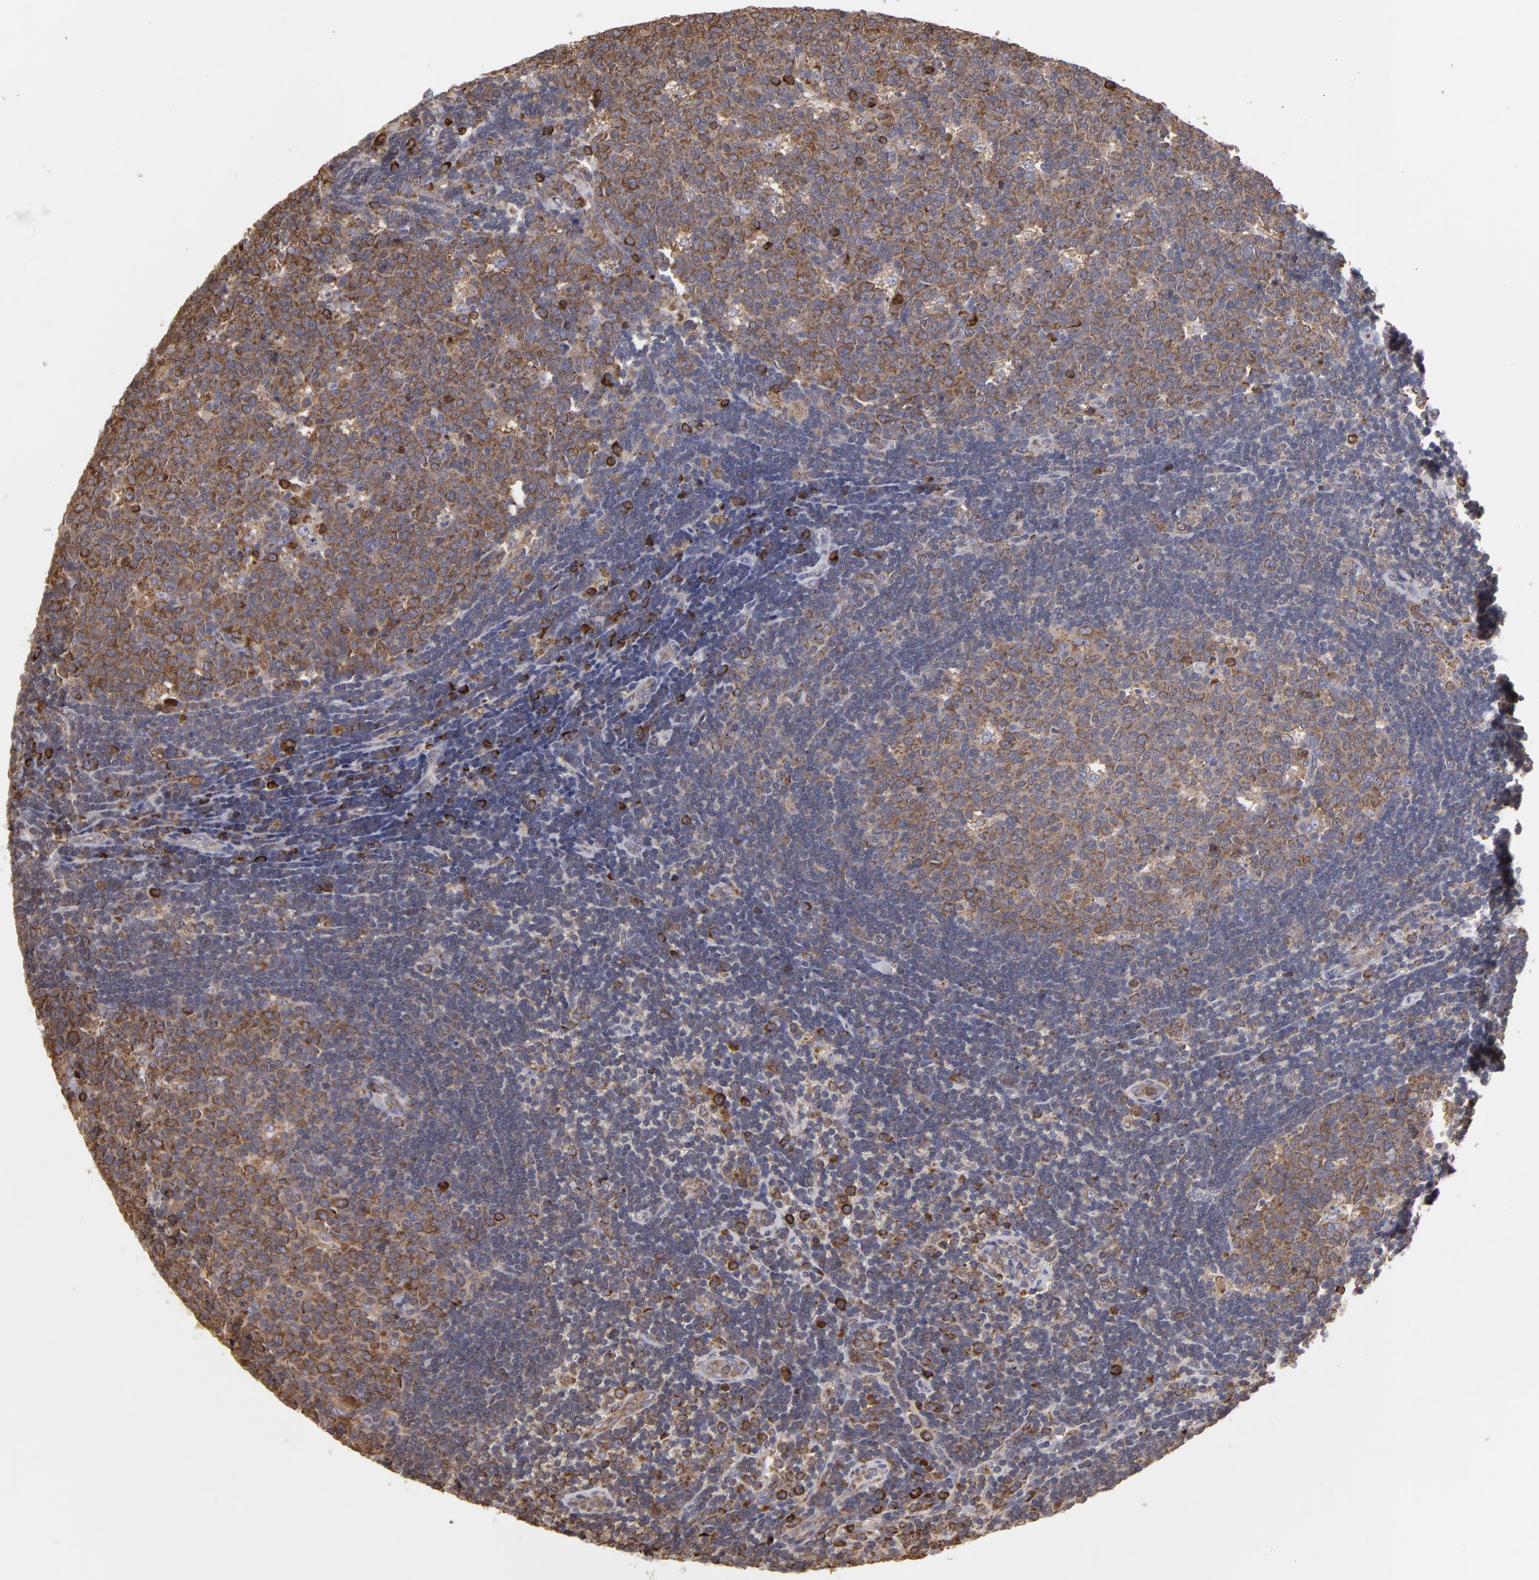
{"staining": {"intensity": "moderate", "quantity": ">75%", "location": "cytoplasmic/membranous"}, "tissue": "lymph node", "cell_type": "Germinal center cells", "image_type": "normal", "snomed": [{"axis": "morphology", "description": "Normal tissue, NOS"}, {"axis": "topography", "description": "Lymph node"}, {"axis": "topography", "description": "Salivary gland"}], "caption": "Immunohistochemical staining of normal human lymph node displays >75% levels of moderate cytoplasmic/membranous protein positivity in about >75% of germinal center cells.", "gene": "SND1", "patient": {"sex": "male", "age": 8}}